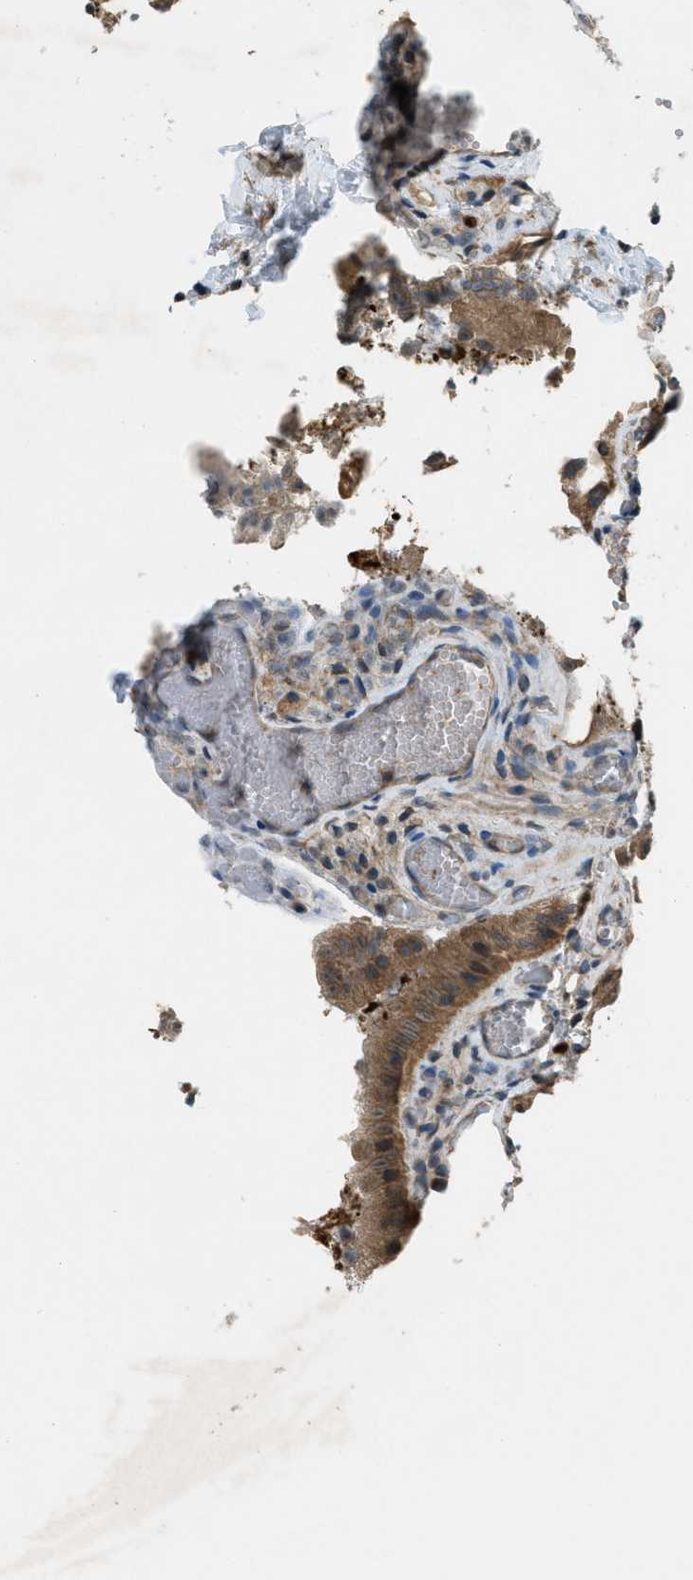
{"staining": {"intensity": "strong", "quantity": ">75%", "location": "cytoplasmic/membranous"}, "tissue": "gallbladder", "cell_type": "Glandular cells", "image_type": "normal", "snomed": [{"axis": "morphology", "description": "Normal tissue, NOS"}, {"axis": "topography", "description": "Gallbladder"}], "caption": "IHC photomicrograph of normal gallbladder: human gallbladder stained using immunohistochemistry (IHC) reveals high levels of strong protein expression localized specifically in the cytoplasmic/membranous of glandular cells, appearing as a cytoplasmic/membranous brown color.", "gene": "VEZT", "patient": {"sex": "male", "age": 49}}